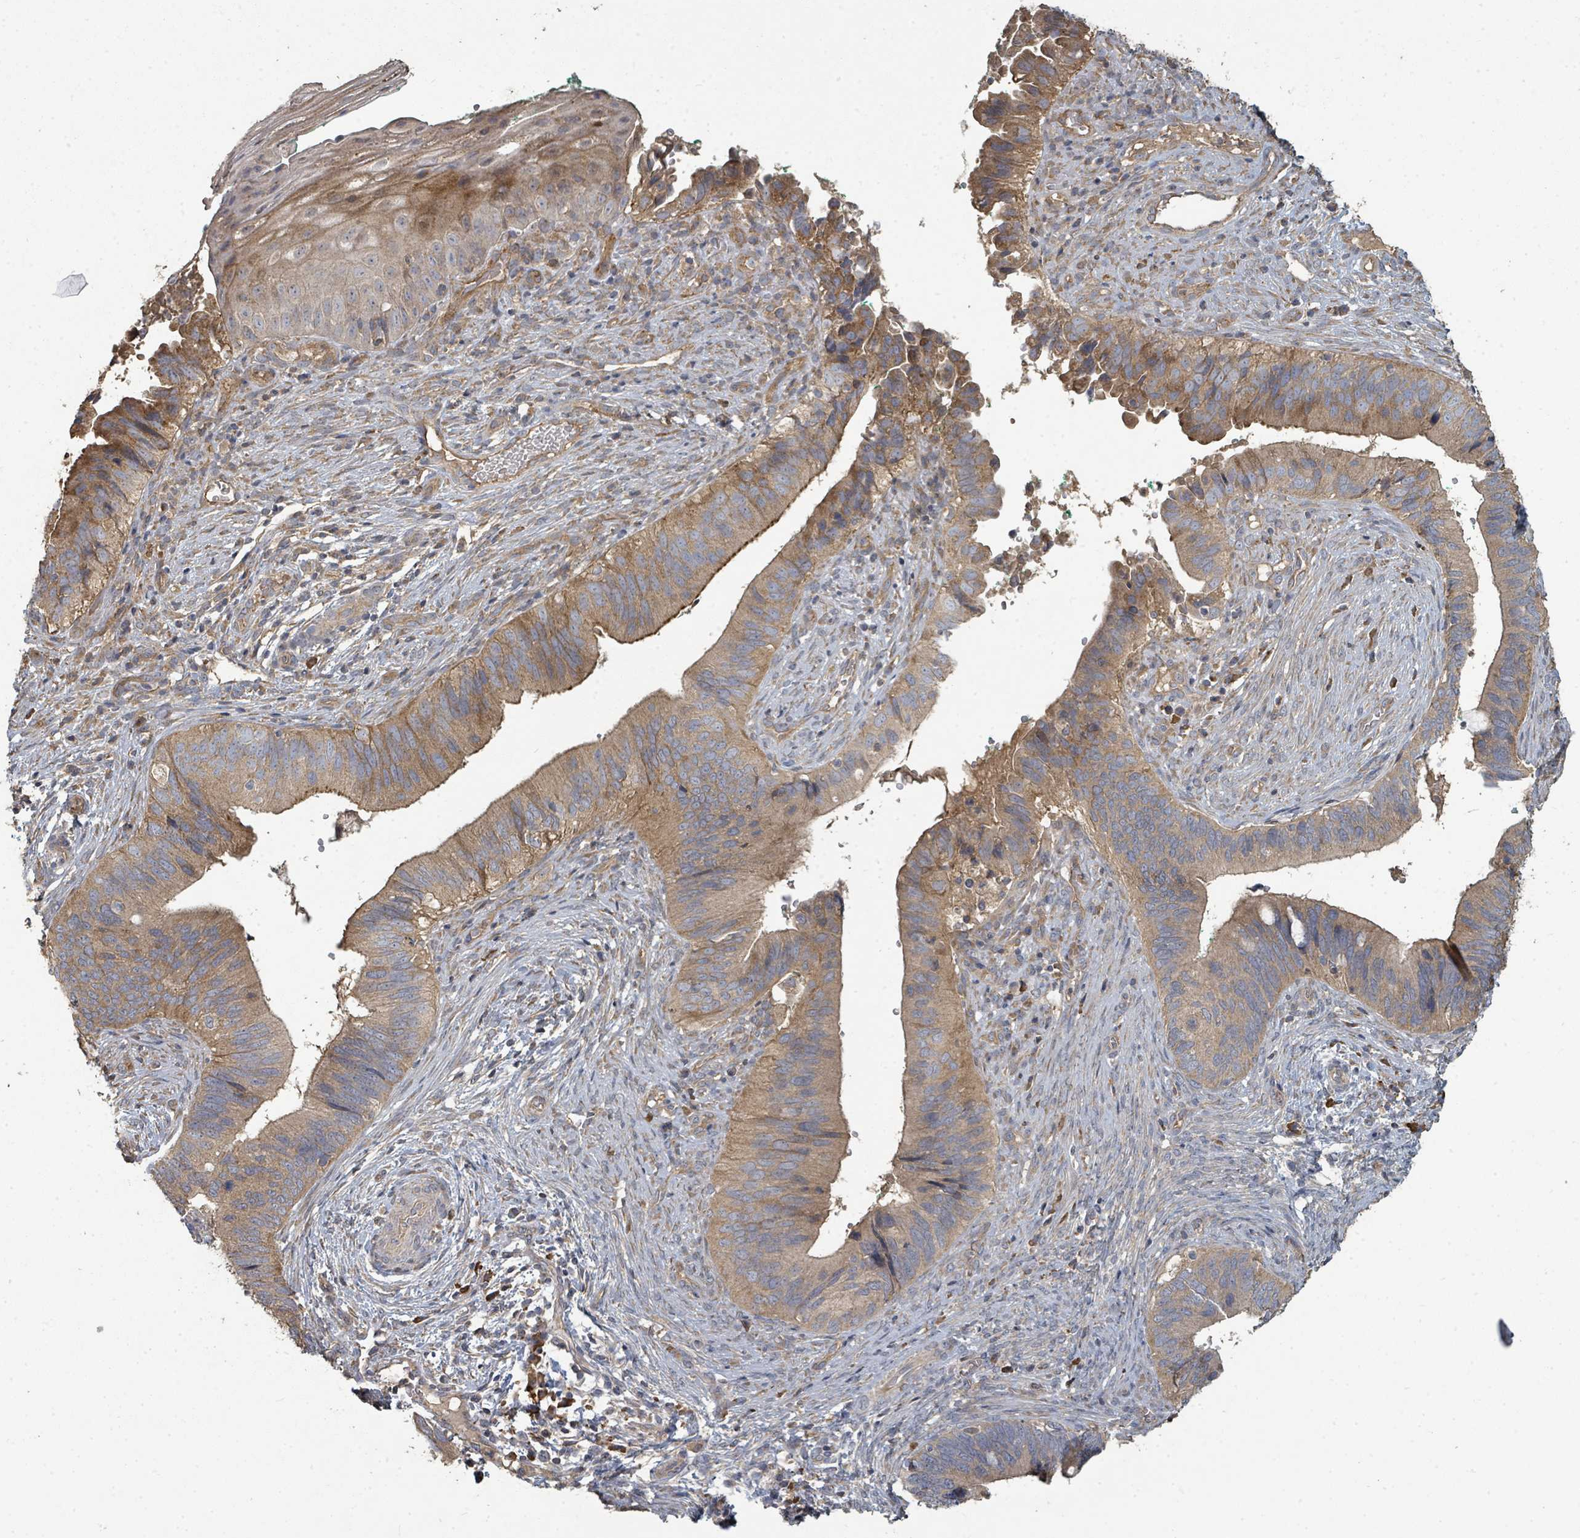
{"staining": {"intensity": "moderate", "quantity": ">75%", "location": "cytoplasmic/membranous"}, "tissue": "cervical cancer", "cell_type": "Tumor cells", "image_type": "cancer", "snomed": [{"axis": "morphology", "description": "Adenocarcinoma, NOS"}, {"axis": "topography", "description": "Cervix"}], "caption": "Protein staining reveals moderate cytoplasmic/membranous staining in approximately >75% of tumor cells in cervical cancer (adenocarcinoma).", "gene": "WDFY1", "patient": {"sex": "female", "age": 42}}